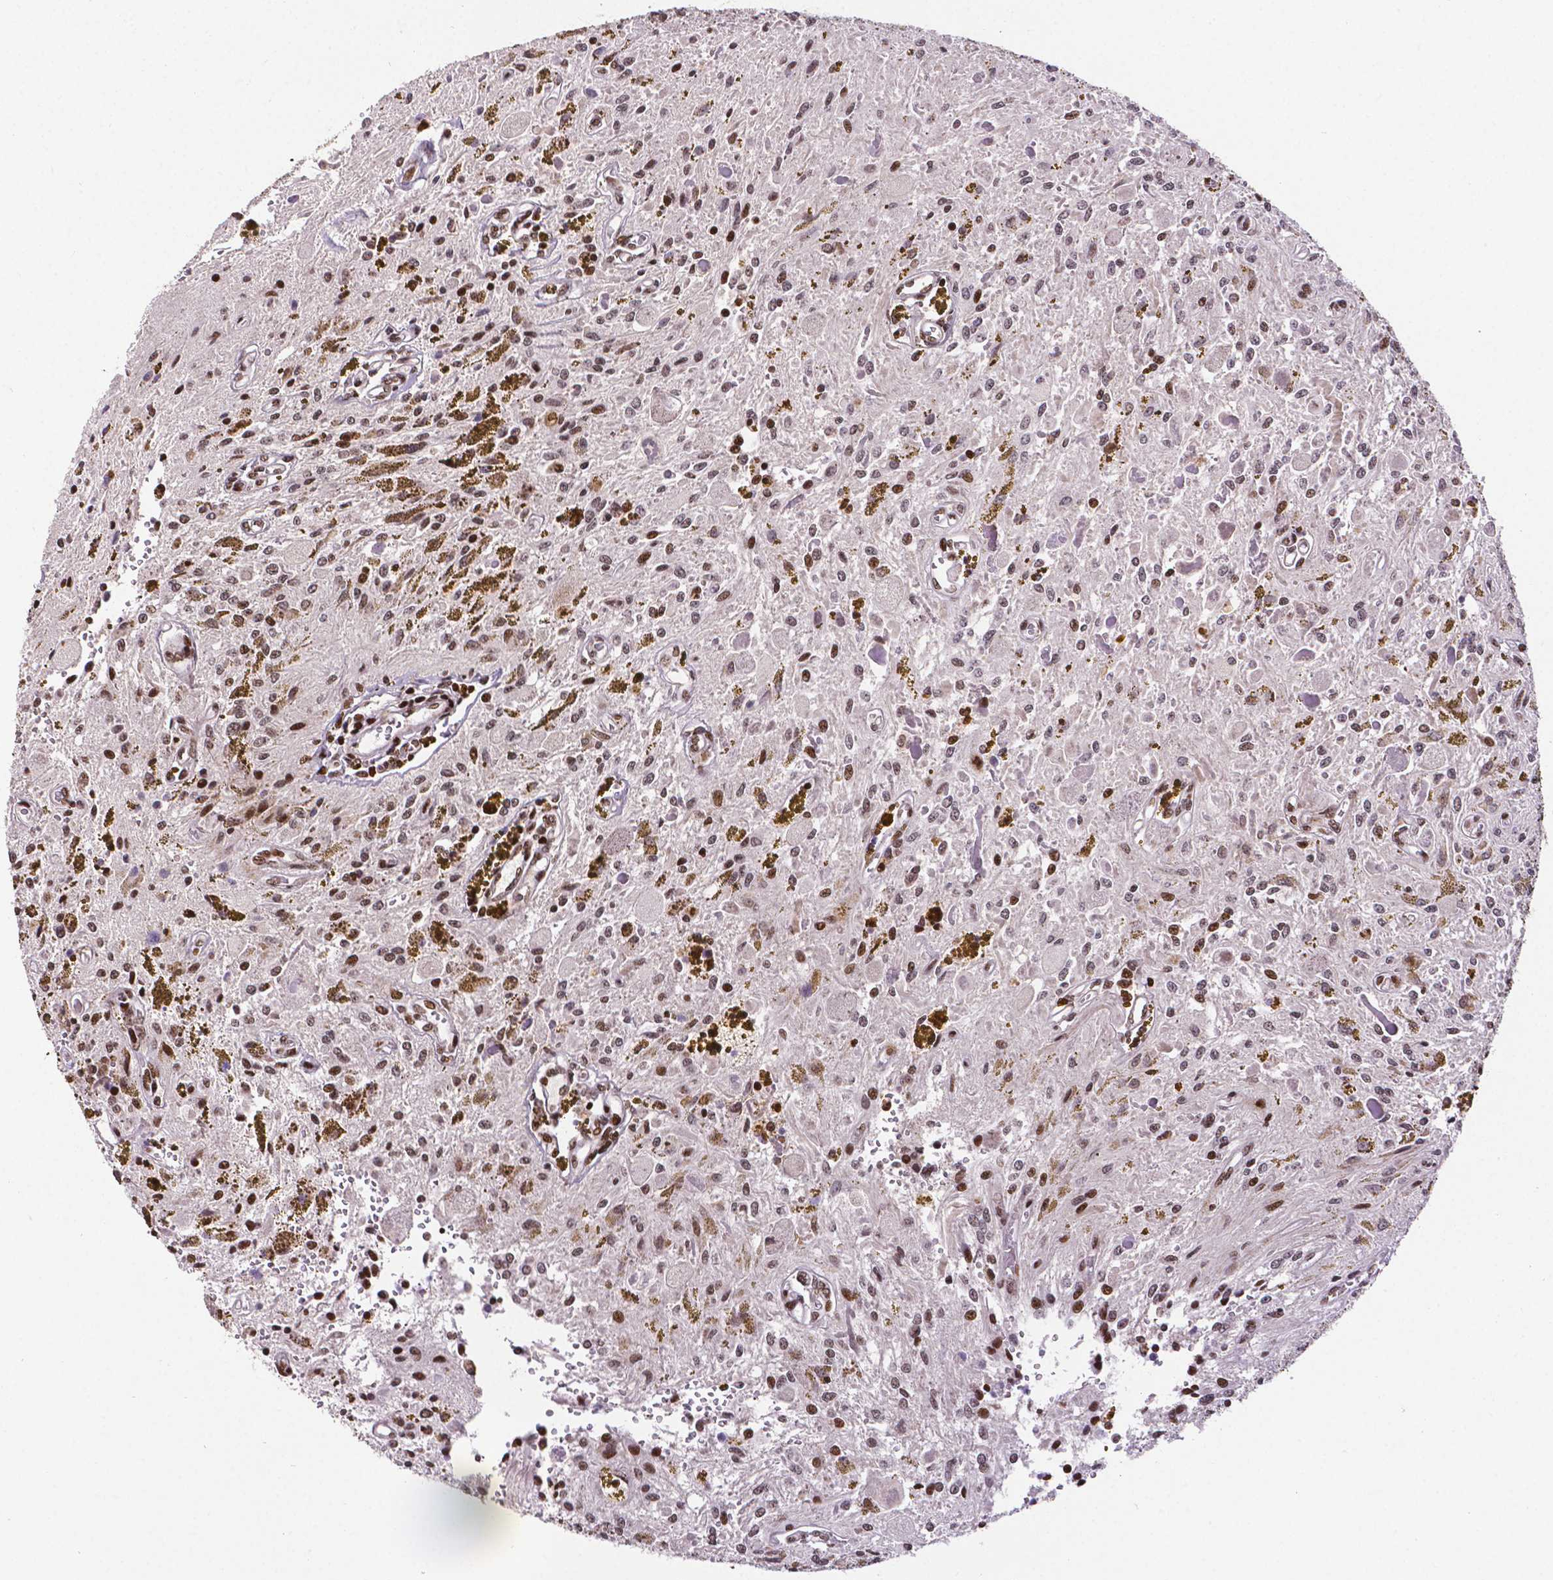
{"staining": {"intensity": "weak", "quantity": ">75%", "location": "nuclear"}, "tissue": "glioma", "cell_type": "Tumor cells", "image_type": "cancer", "snomed": [{"axis": "morphology", "description": "Glioma, malignant, Low grade"}, {"axis": "topography", "description": "Cerebellum"}], "caption": "Immunohistochemical staining of human glioma displays low levels of weak nuclear protein expression in about >75% of tumor cells.", "gene": "CTCF", "patient": {"sex": "female", "age": 14}}